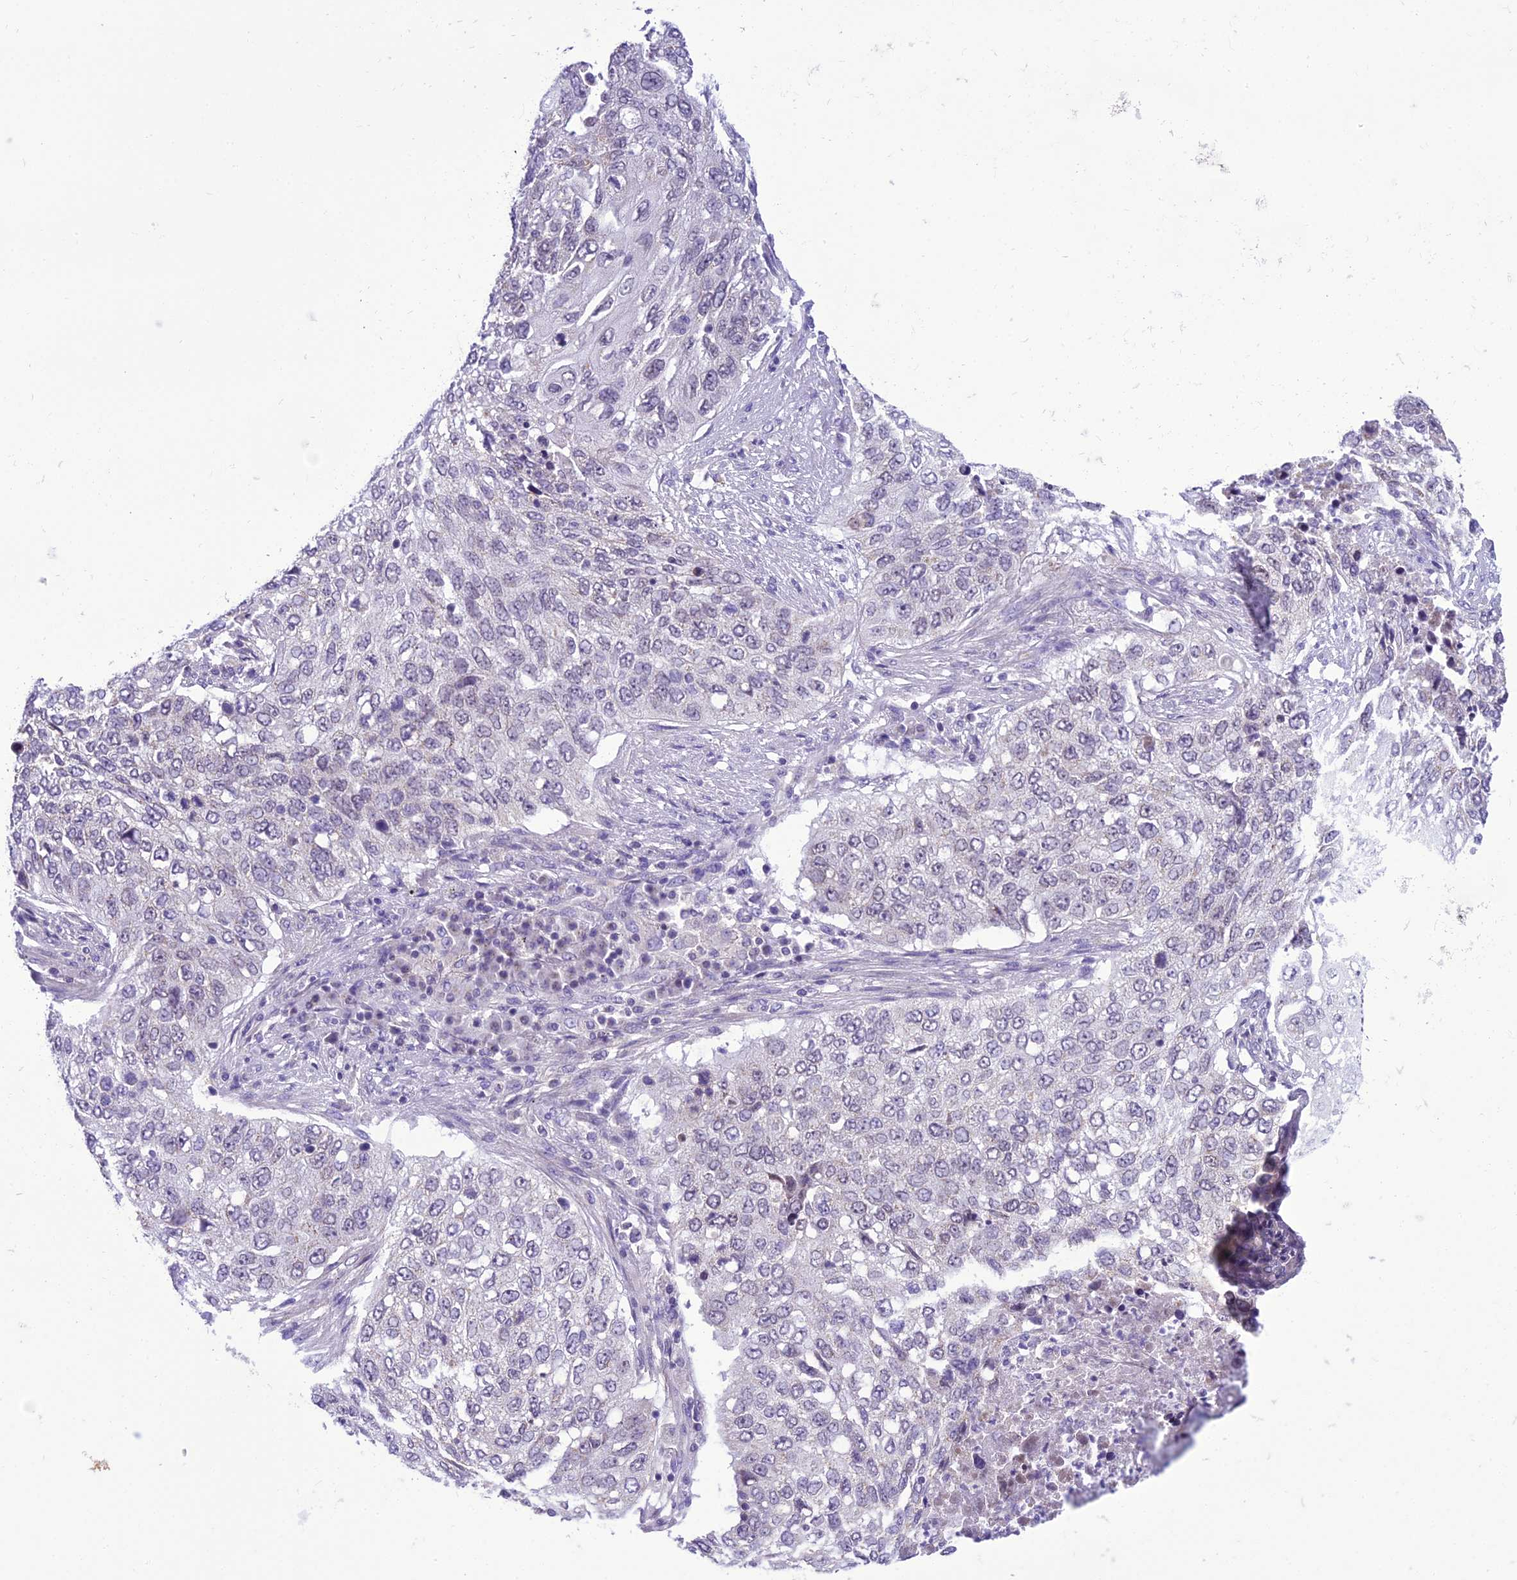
{"staining": {"intensity": "negative", "quantity": "none", "location": "none"}, "tissue": "lung cancer", "cell_type": "Tumor cells", "image_type": "cancer", "snomed": [{"axis": "morphology", "description": "Squamous cell carcinoma, NOS"}, {"axis": "topography", "description": "Lung"}], "caption": "Immunohistochemistry histopathology image of squamous cell carcinoma (lung) stained for a protein (brown), which exhibits no expression in tumor cells. Brightfield microscopy of immunohistochemistry (IHC) stained with DAB (3,3'-diaminobenzidine) (brown) and hematoxylin (blue), captured at high magnification.", "gene": "B9D2", "patient": {"sex": "female", "age": 63}}